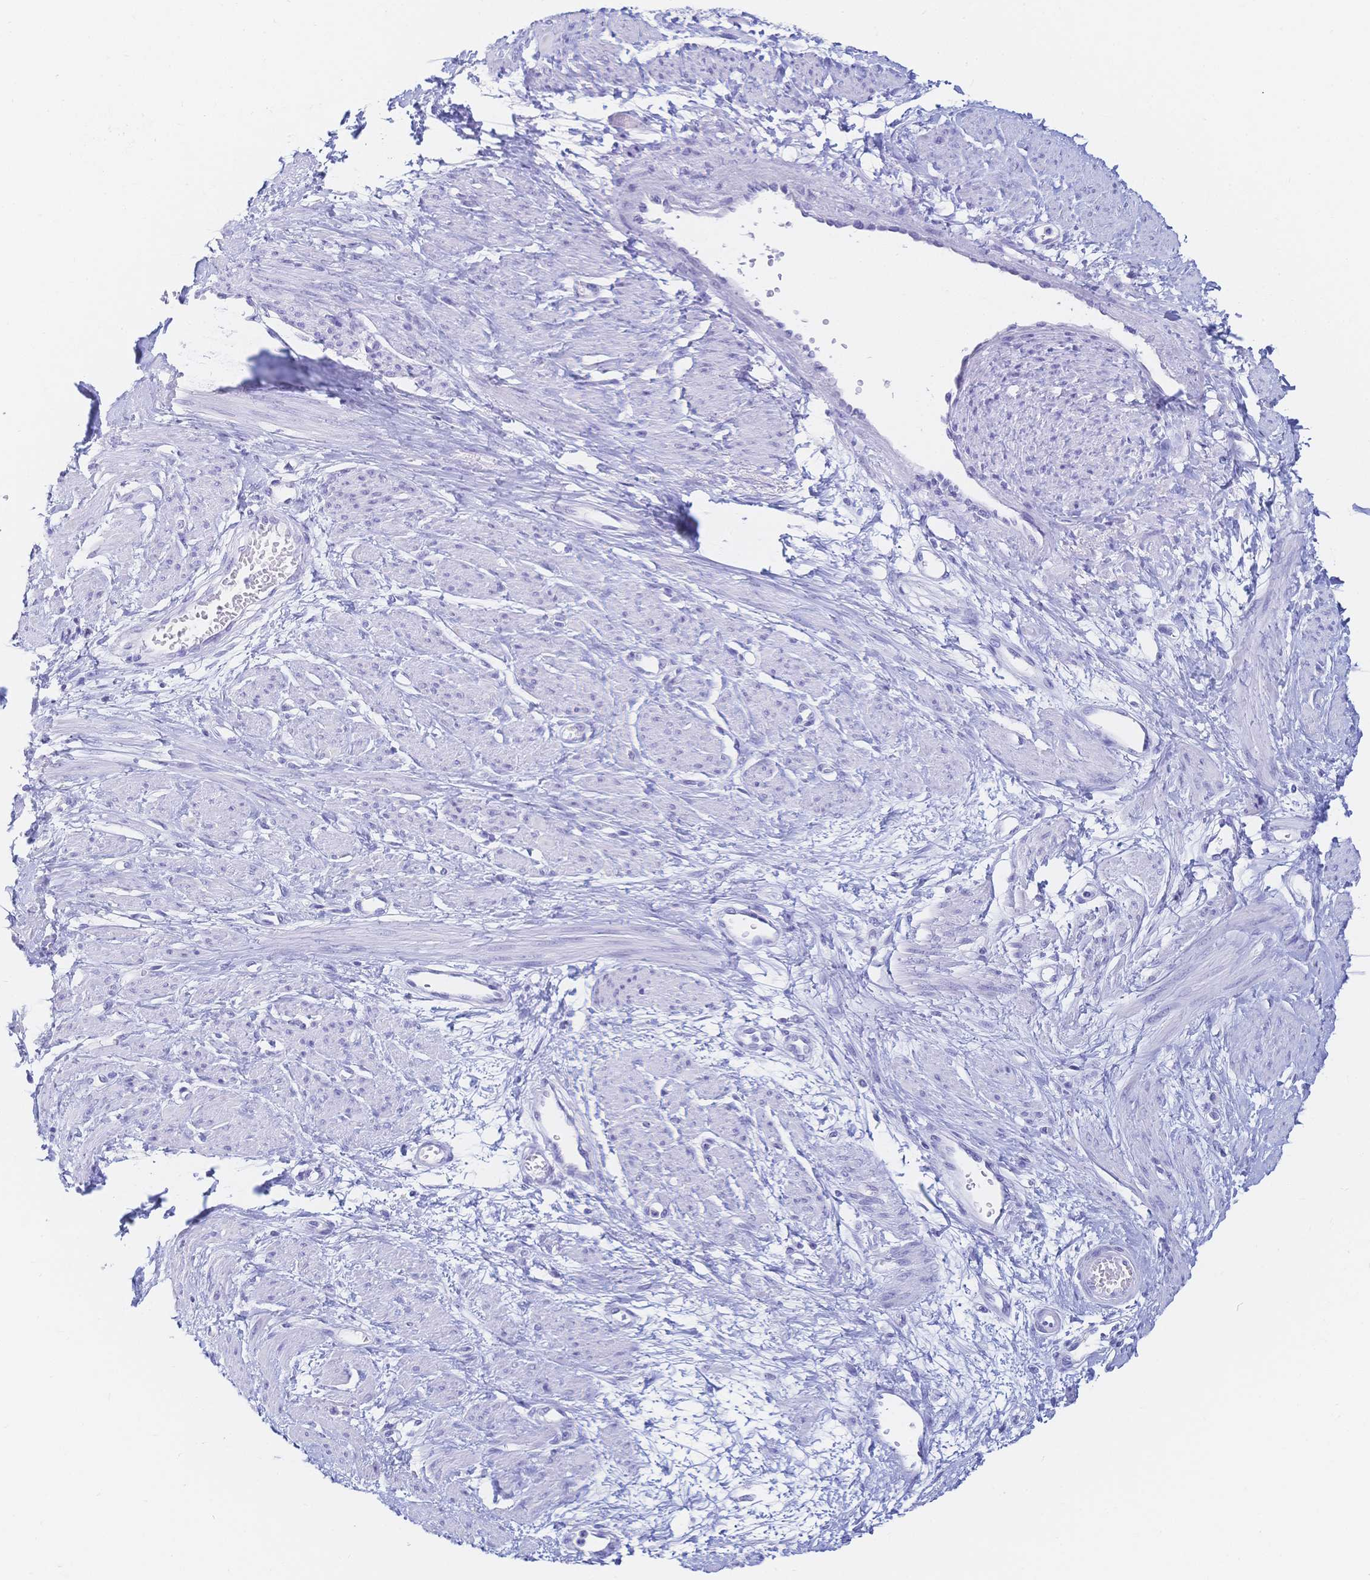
{"staining": {"intensity": "negative", "quantity": "none", "location": "none"}, "tissue": "smooth muscle", "cell_type": "Smooth muscle cells", "image_type": "normal", "snomed": [{"axis": "morphology", "description": "Normal tissue, NOS"}, {"axis": "topography", "description": "Smooth muscle"}, {"axis": "topography", "description": "Uterus"}], "caption": "Smooth muscle cells show no significant protein positivity in unremarkable smooth muscle. (Stains: DAB immunohistochemistry (IHC) with hematoxylin counter stain, Microscopy: brightfield microscopy at high magnification).", "gene": "MEP1B", "patient": {"sex": "female", "age": 39}}